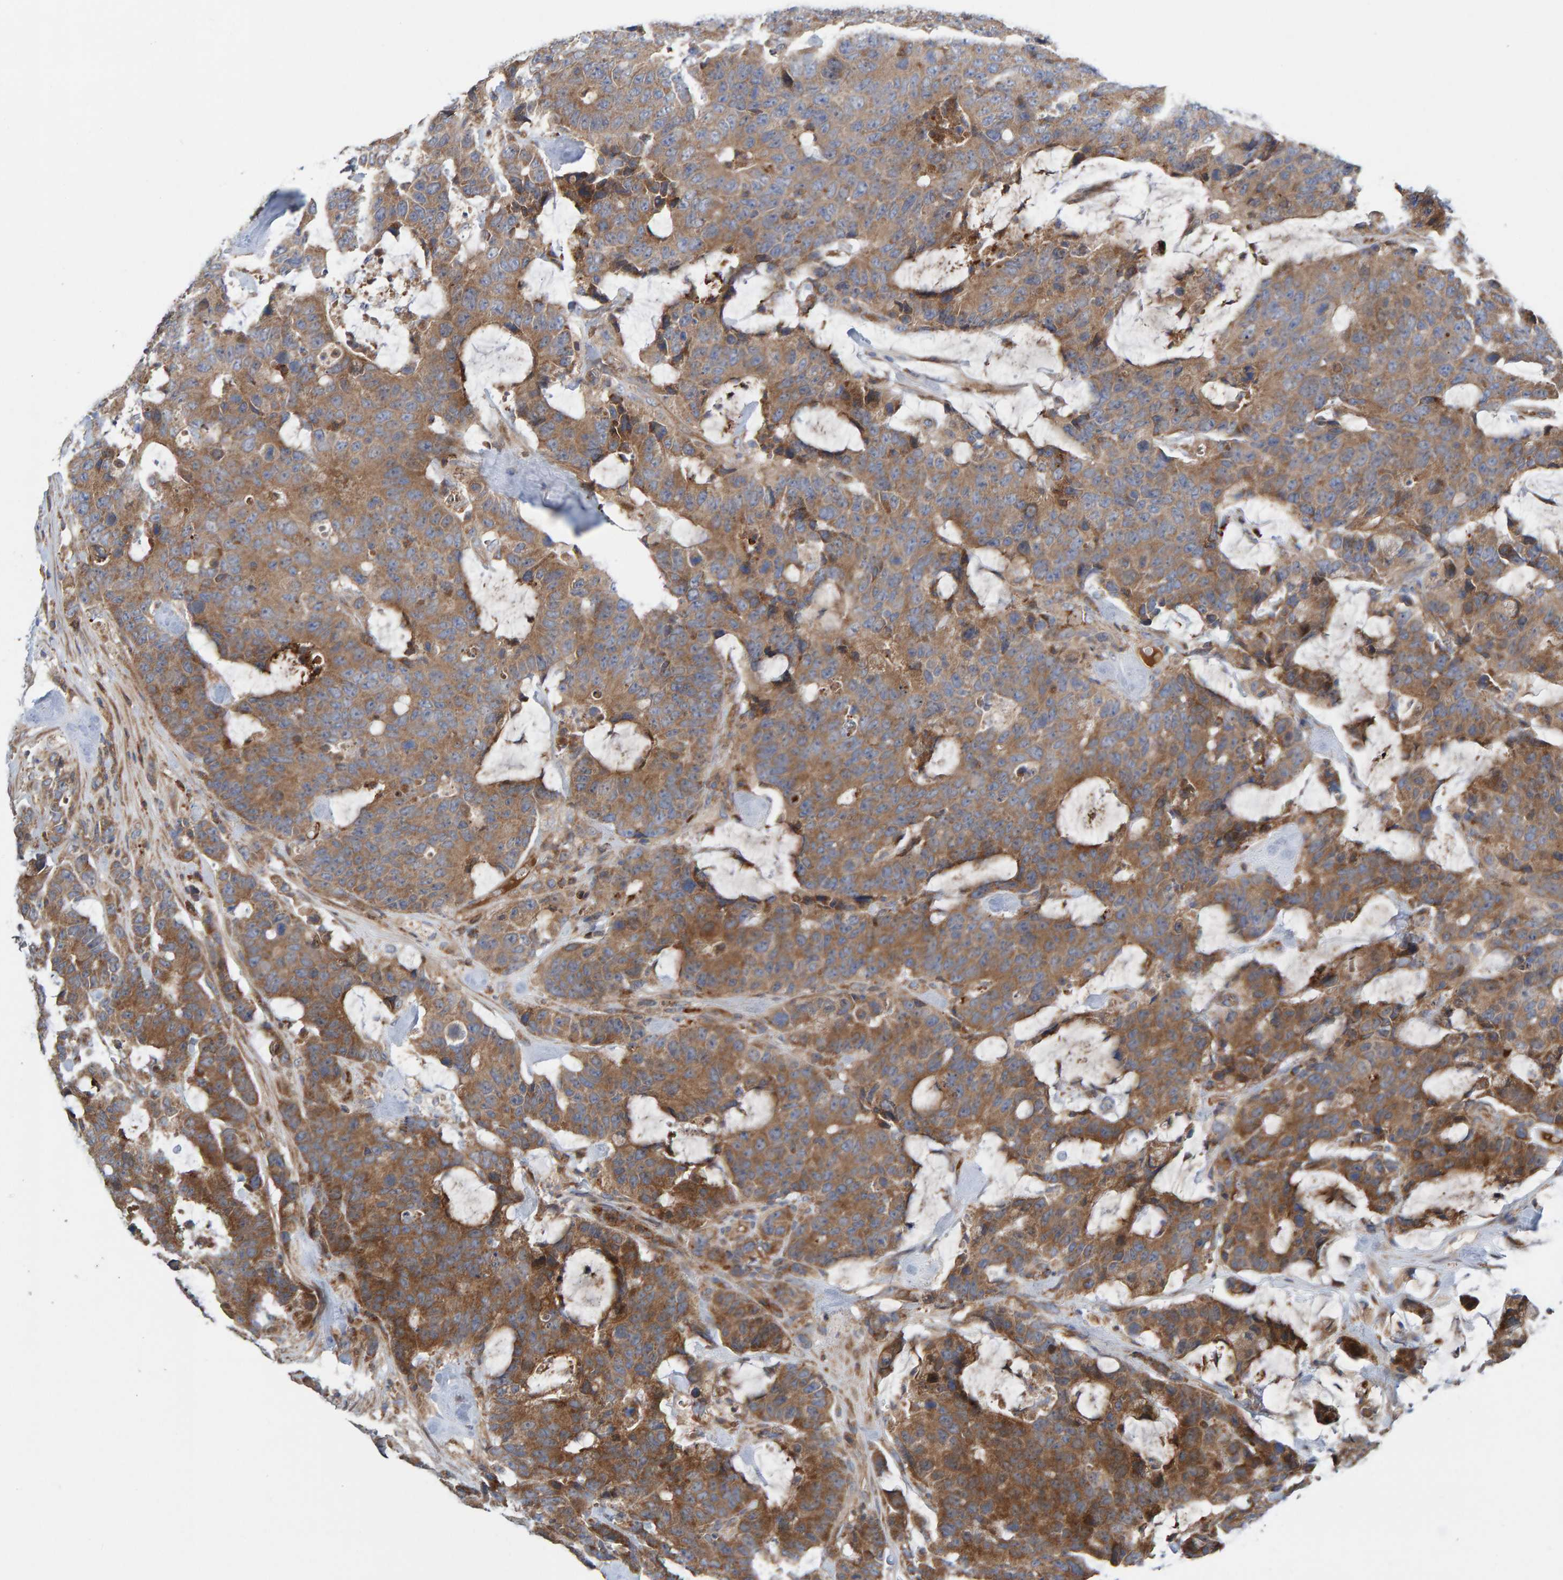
{"staining": {"intensity": "moderate", "quantity": ">75%", "location": "cytoplasmic/membranous"}, "tissue": "colorectal cancer", "cell_type": "Tumor cells", "image_type": "cancer", "snomed": [{"axis": "morphology", "description": "Adenocarcinoma, NOS"}, {"axis": "topography", "description": "Colon"}], "caption": "A brown stain highlights moderate cytoplasmic/membranous expression of a protein in human colorectal cancer (adenocarcinoma) tumor cells. (DAB (3,3'-diaminobenzidine) IHC, brown staining for protein, blue staining for nuclei).", "gene": "KIAA0753", "patient": {"sex": "female", "age": 86}}